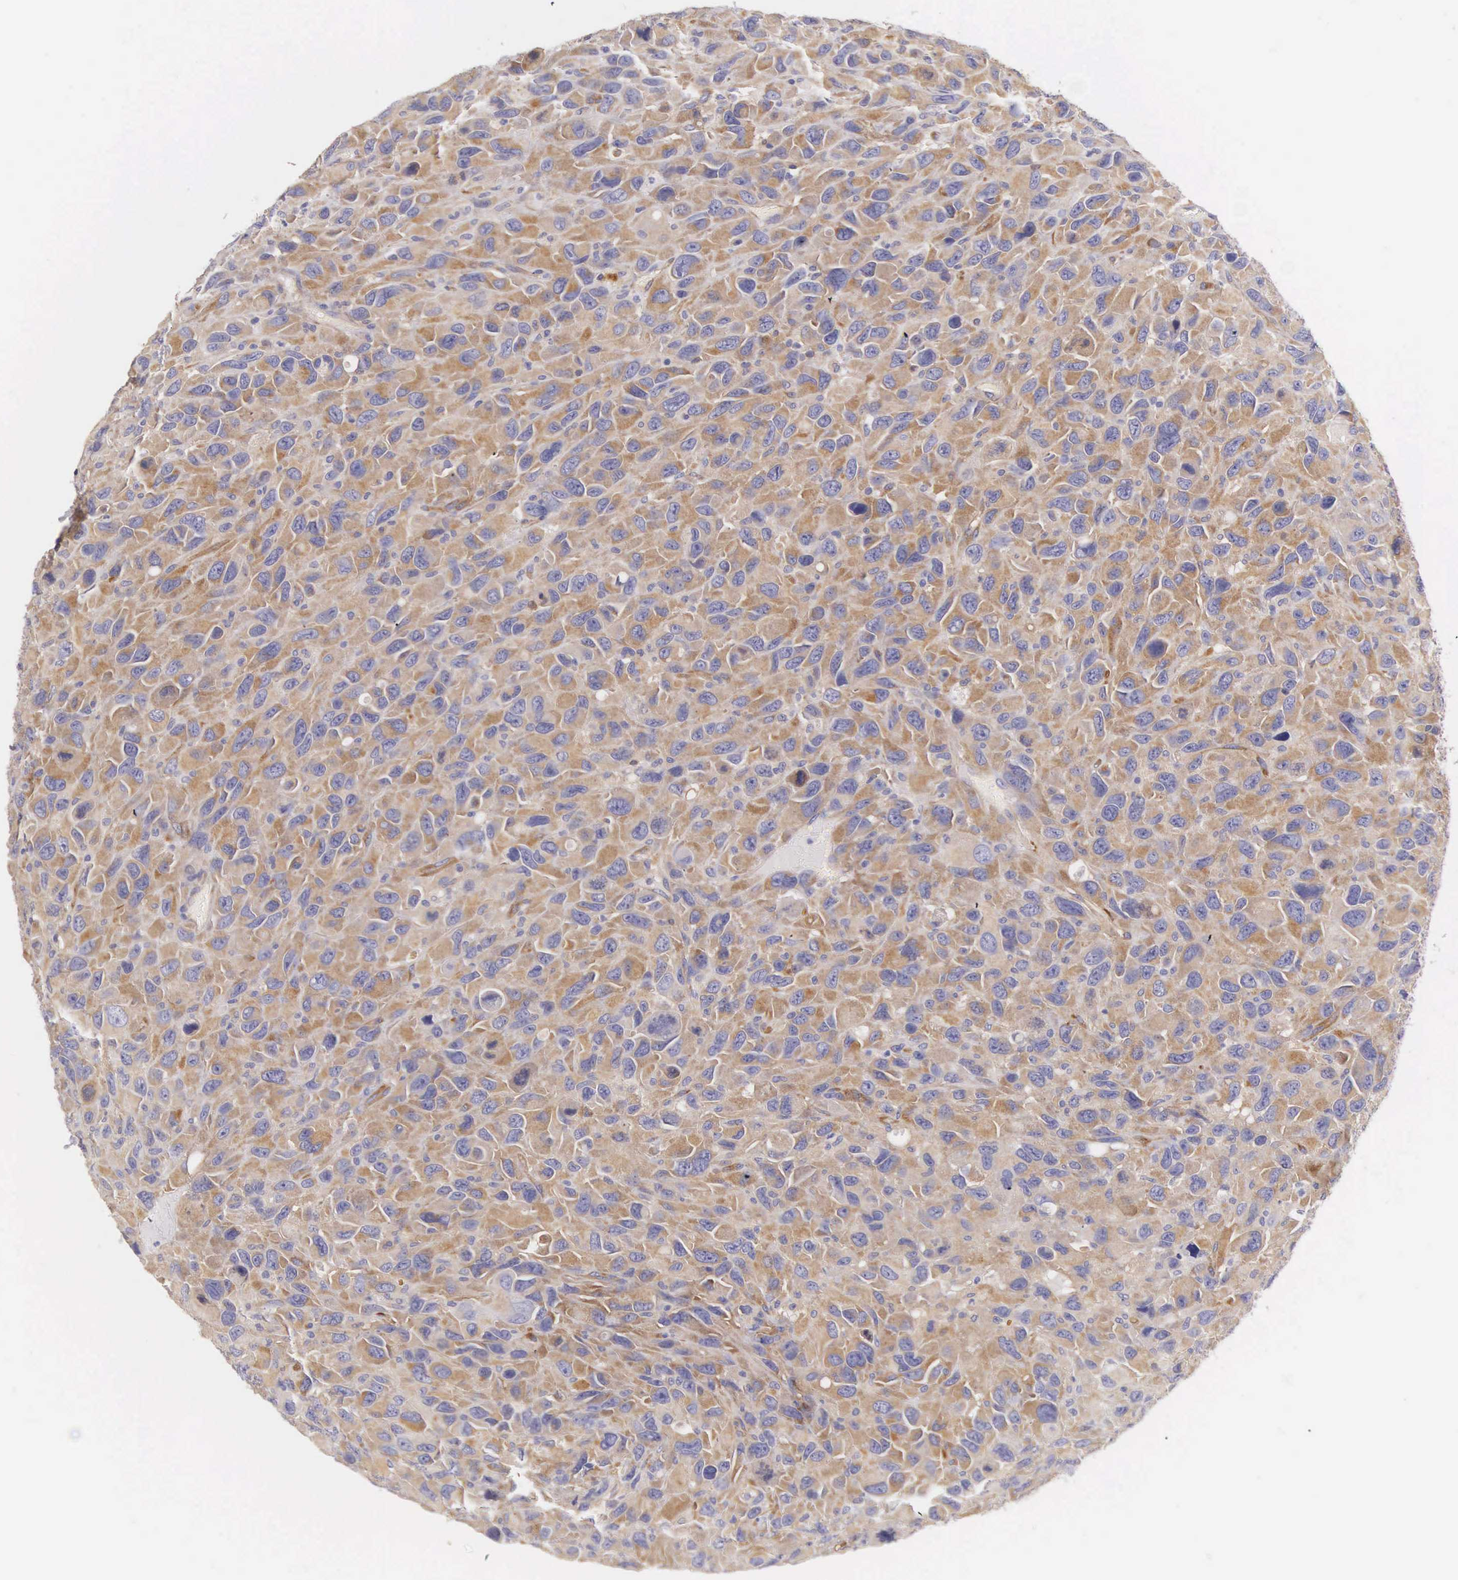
{"staining": {"intensity": "moderate", "quantity": ">75%", "location": "cytoplasmic/membranous"}, "tissue": "renal cancer", "cell_type": "Tumor cells", "image_type": "cancer", "snomed": [{"axis": "morphology", "description": "Adenocarcinoma, NOS"}, {"axis": "topography", "description": "Kidney"}], "caption": "Protein expression by immunohistochemistry (IHC) reveals moderate cytoplasmic/membranous positivity in approximately >75% of tumor cells in renal cancer.", "gene": "OSBPL3", "patient": {"sex": "male", "age": 79}}